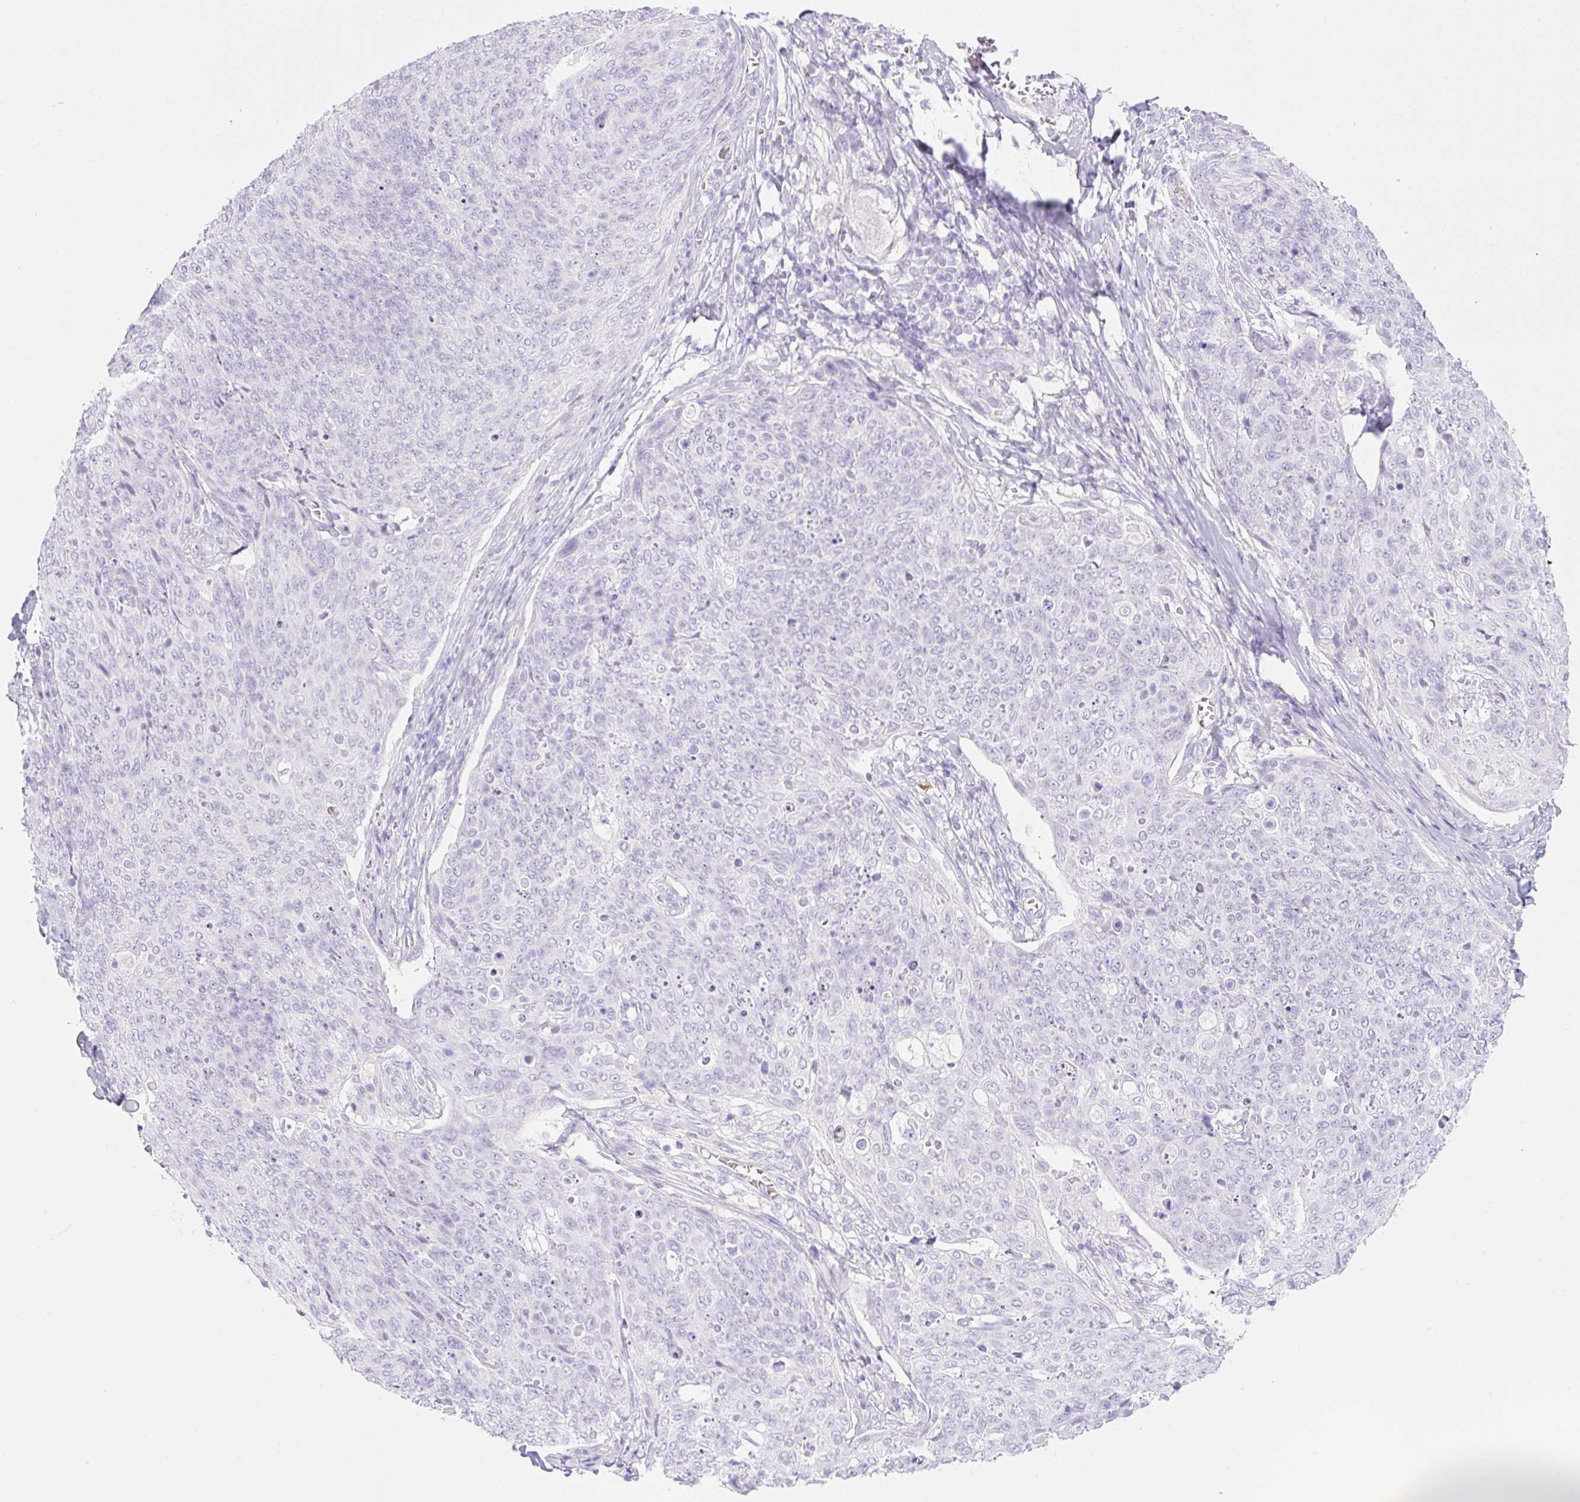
{"staining": {"intensity": "negative", "quantity": "none", "location": "none"}, "tissue": "skin cancer", "cell_type": "Tumor cells", "image_type": "cancer", "snomed": [{"axis": "morphology", "description": "Squamous cell carcinoma, NOS"}, {"axis": "topography", "description": "Skin"}, {"axis": "topography", "description": "Vulva"}], "caption": "This is a image of IHC staining of squamous cell carcinoma (skin), which shows no expression in tumor cells.", "gene": "CDX1", "patient": {"sex": "female", "age": 85}}